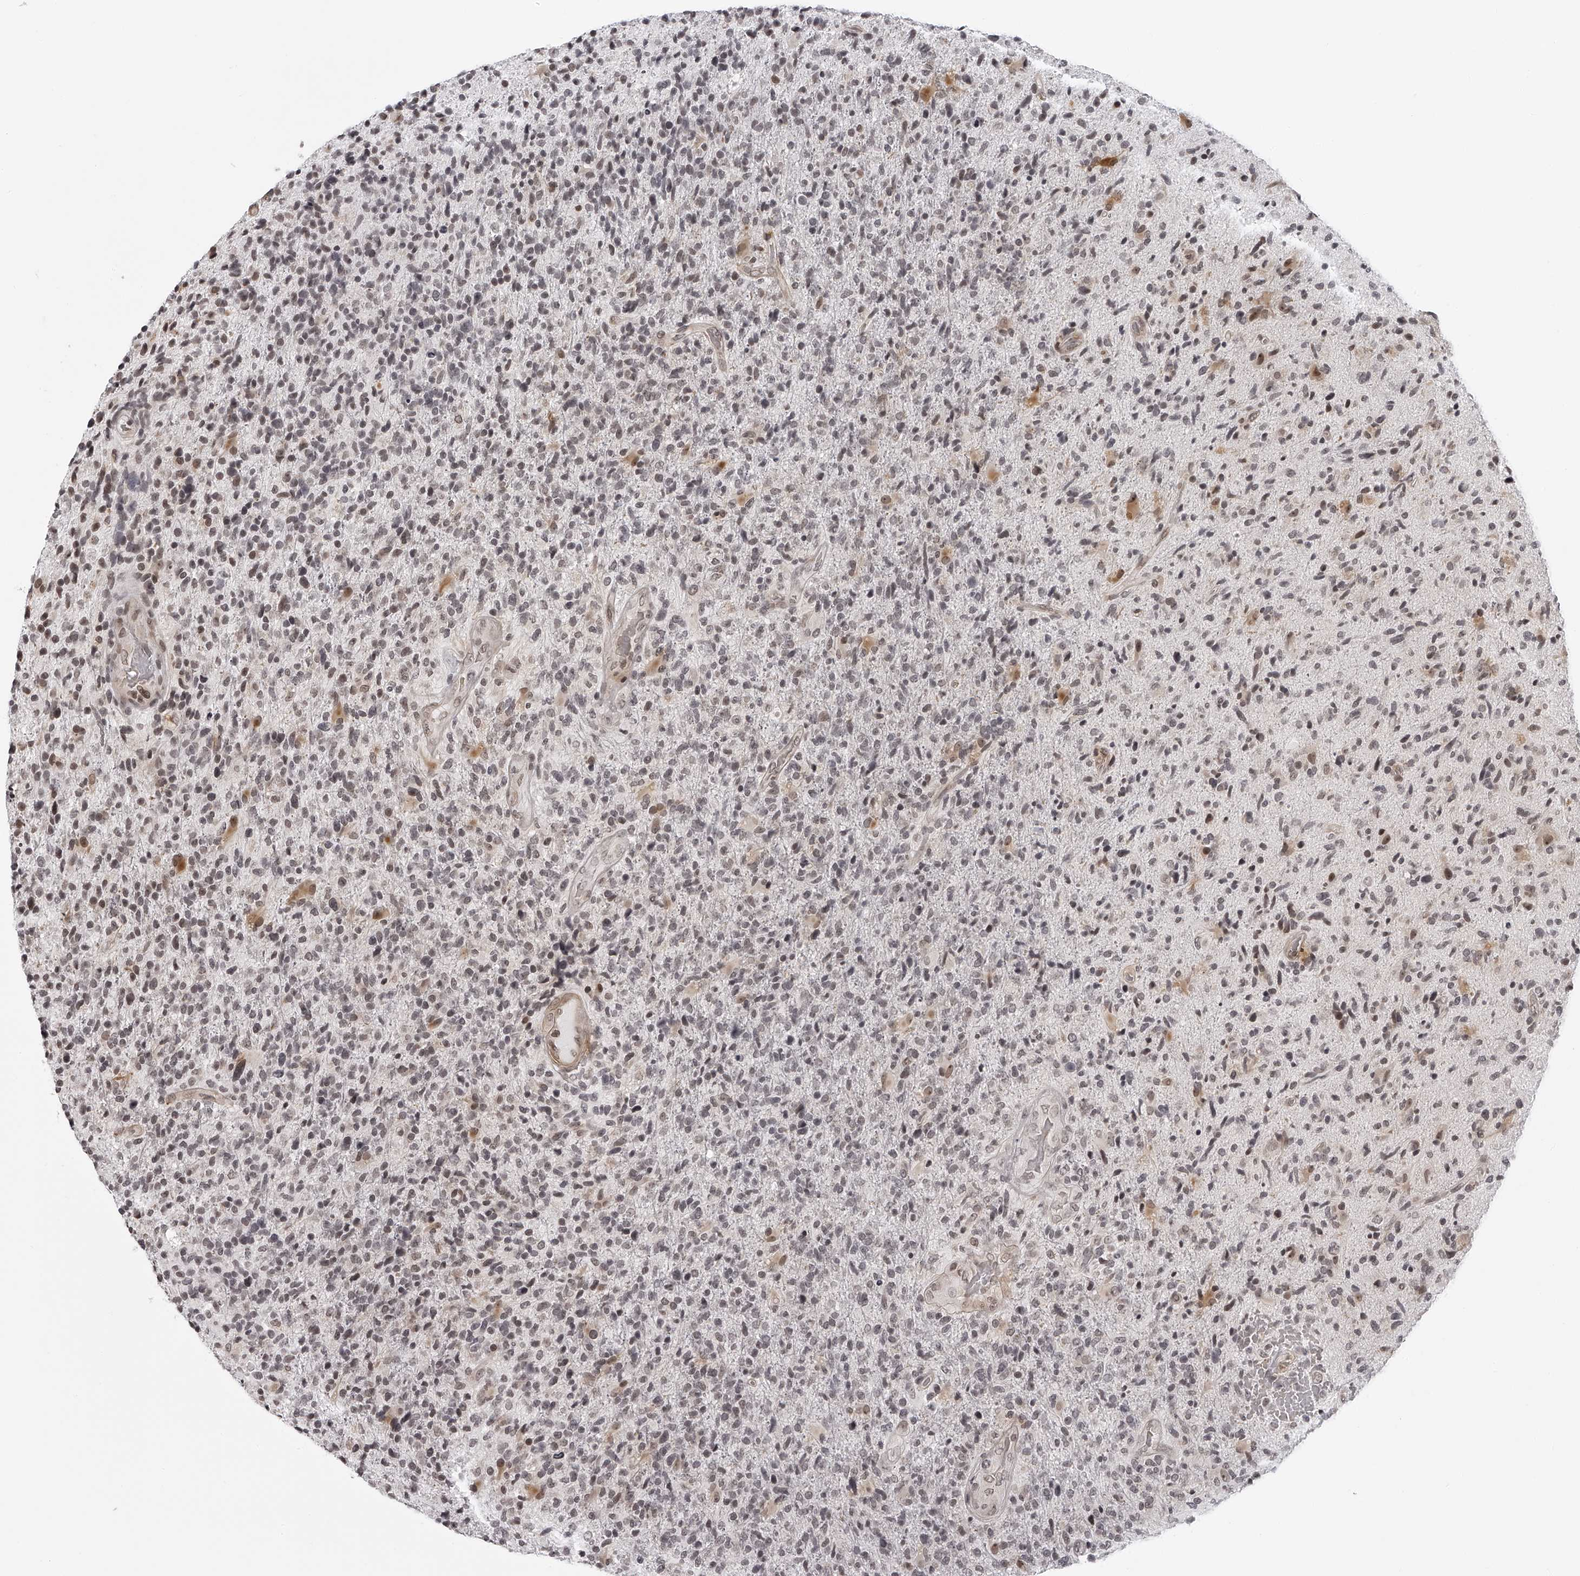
{"staining": {"intensity": "weak", "quantity": "<25%", "location": "nuclear"}, "tissue": "glioma", "cell_type": "Tumor cells", "image_type": "cancer", "snomed": [{"axis": "morphology", "description": "Glioma, malignant, High grade"}, {"axis": "topography", "description": "Brain"}], "caption": "This is a histopathology image of immunohistochemistry (IHC) staining of high-grade glioma (malignant), which shows no expression in tumor cells.", "gene": "ODF2L", "patient": {"sex": "male", "age": 72}}